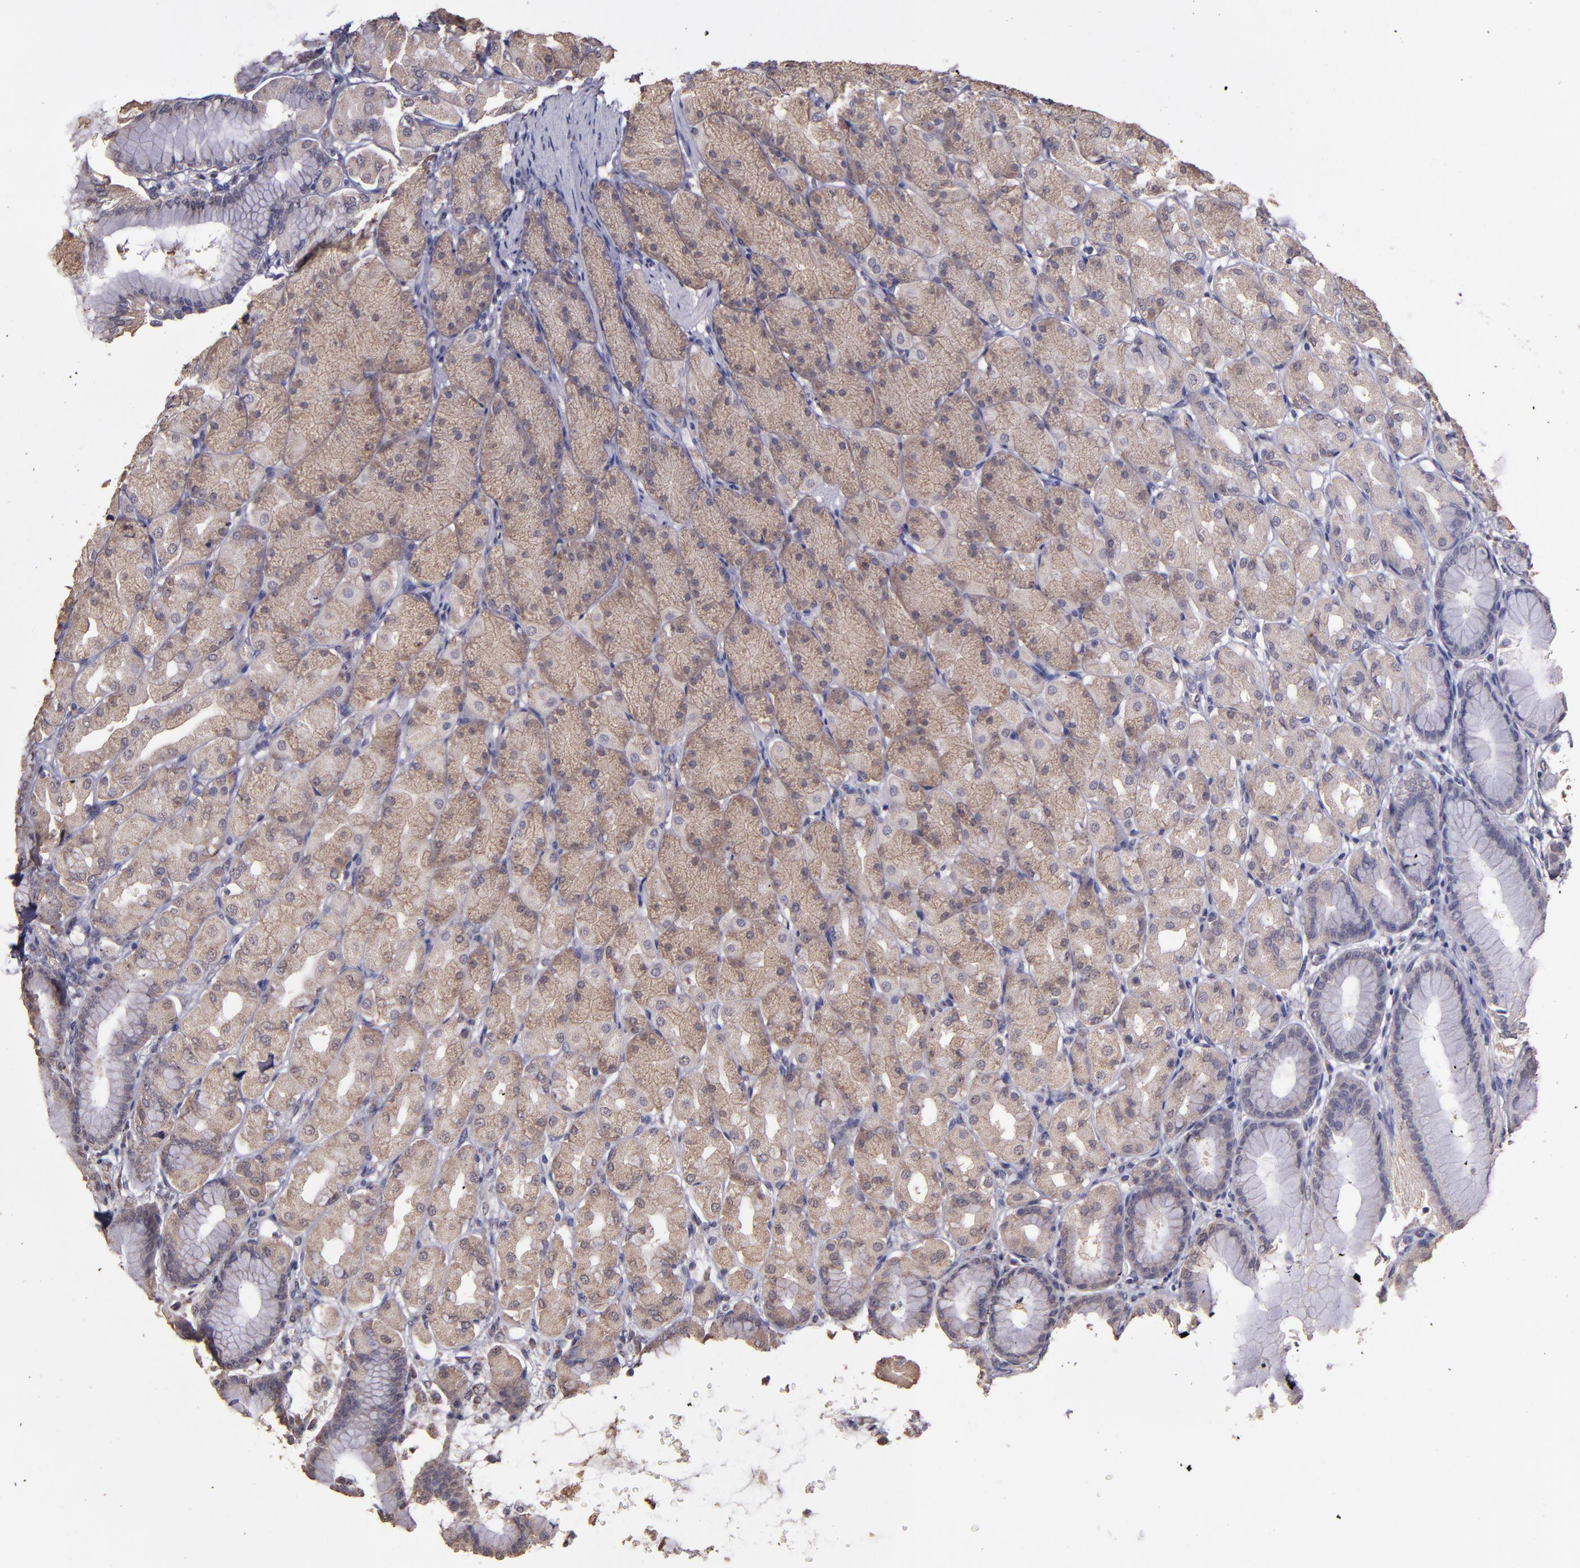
{"staining": {"intensity": "weak", "quantity": ">75%", "location": "cytoplasmic/membranous"}, "tissue": "stomach", "cell_type": "Glandular cells", "image_type": "normal", "snomed": [{"axis": "morphology", "description": "Normal tissue, NOS"}, {"axis": "topography", "description": "Stomach, upper"}], "caption": "A photomicrograph of stomach stained for a protein displays weak cytoplasmic/membranous brown staining in glandular cells. Immunohistochemistry (ihc) stains the protein in brown and the nuclei are stained blue.", "gene": "HECTD1", "patient": {"sex": "female", "age": 56}}